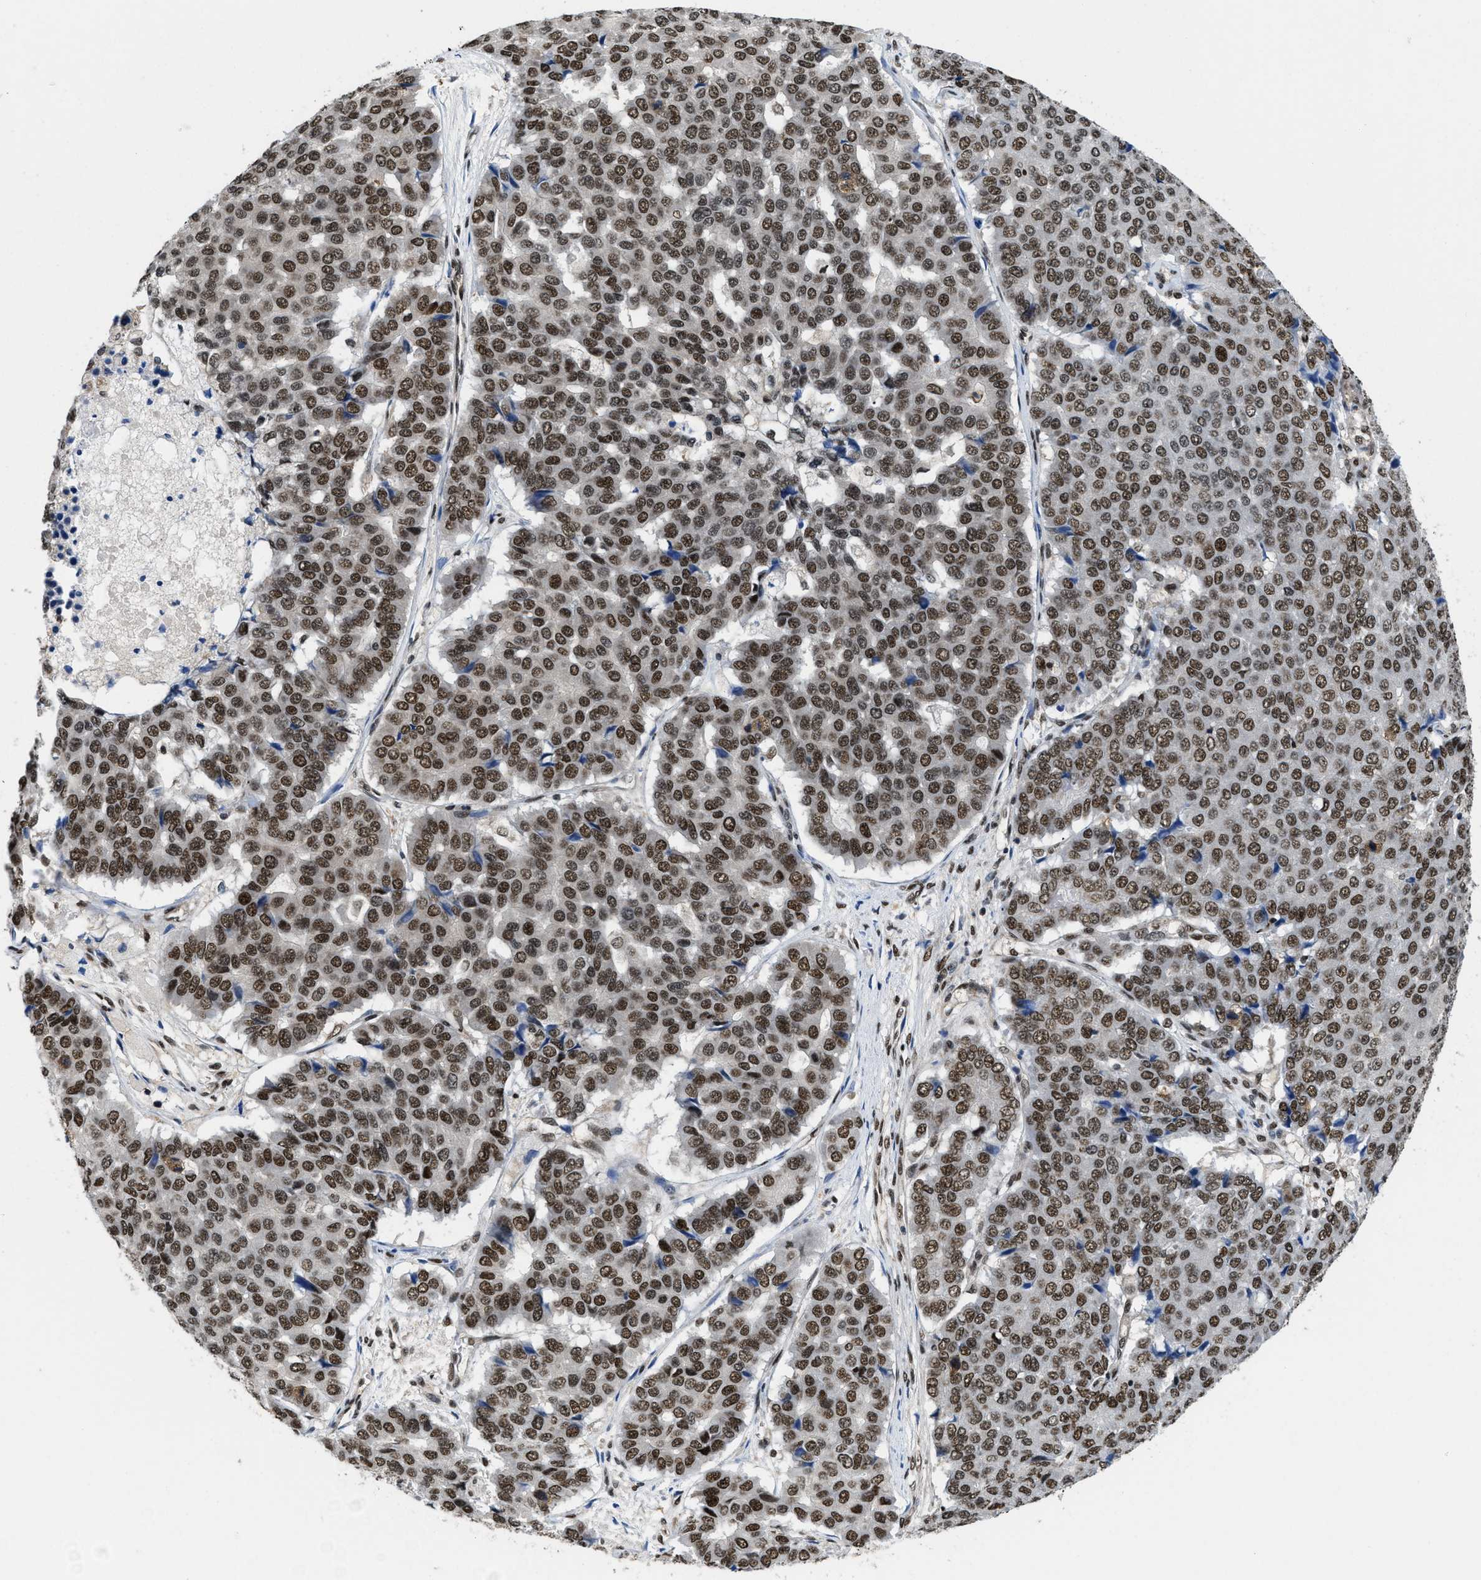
{"staining": {"intensity": "strong", "quantity": ">75%", "location": "nuclear"}, "tissue": "pancreatic cancer", "cell_type": "Tumor cells", "image_type": "cancer", "snomed": [{"axis": "morphology", "description": "Adenocarcinoma, NOS"}, {"axis": "topography", "description": "Pancreas"}], "caption": "A micrograph of pancreatic adenocarcinoma stained for a protein exhibits strong nuclear brown staining in tumor cells.", "gene": "SAFB", "patient": {"sex": "male", "age": 50}}